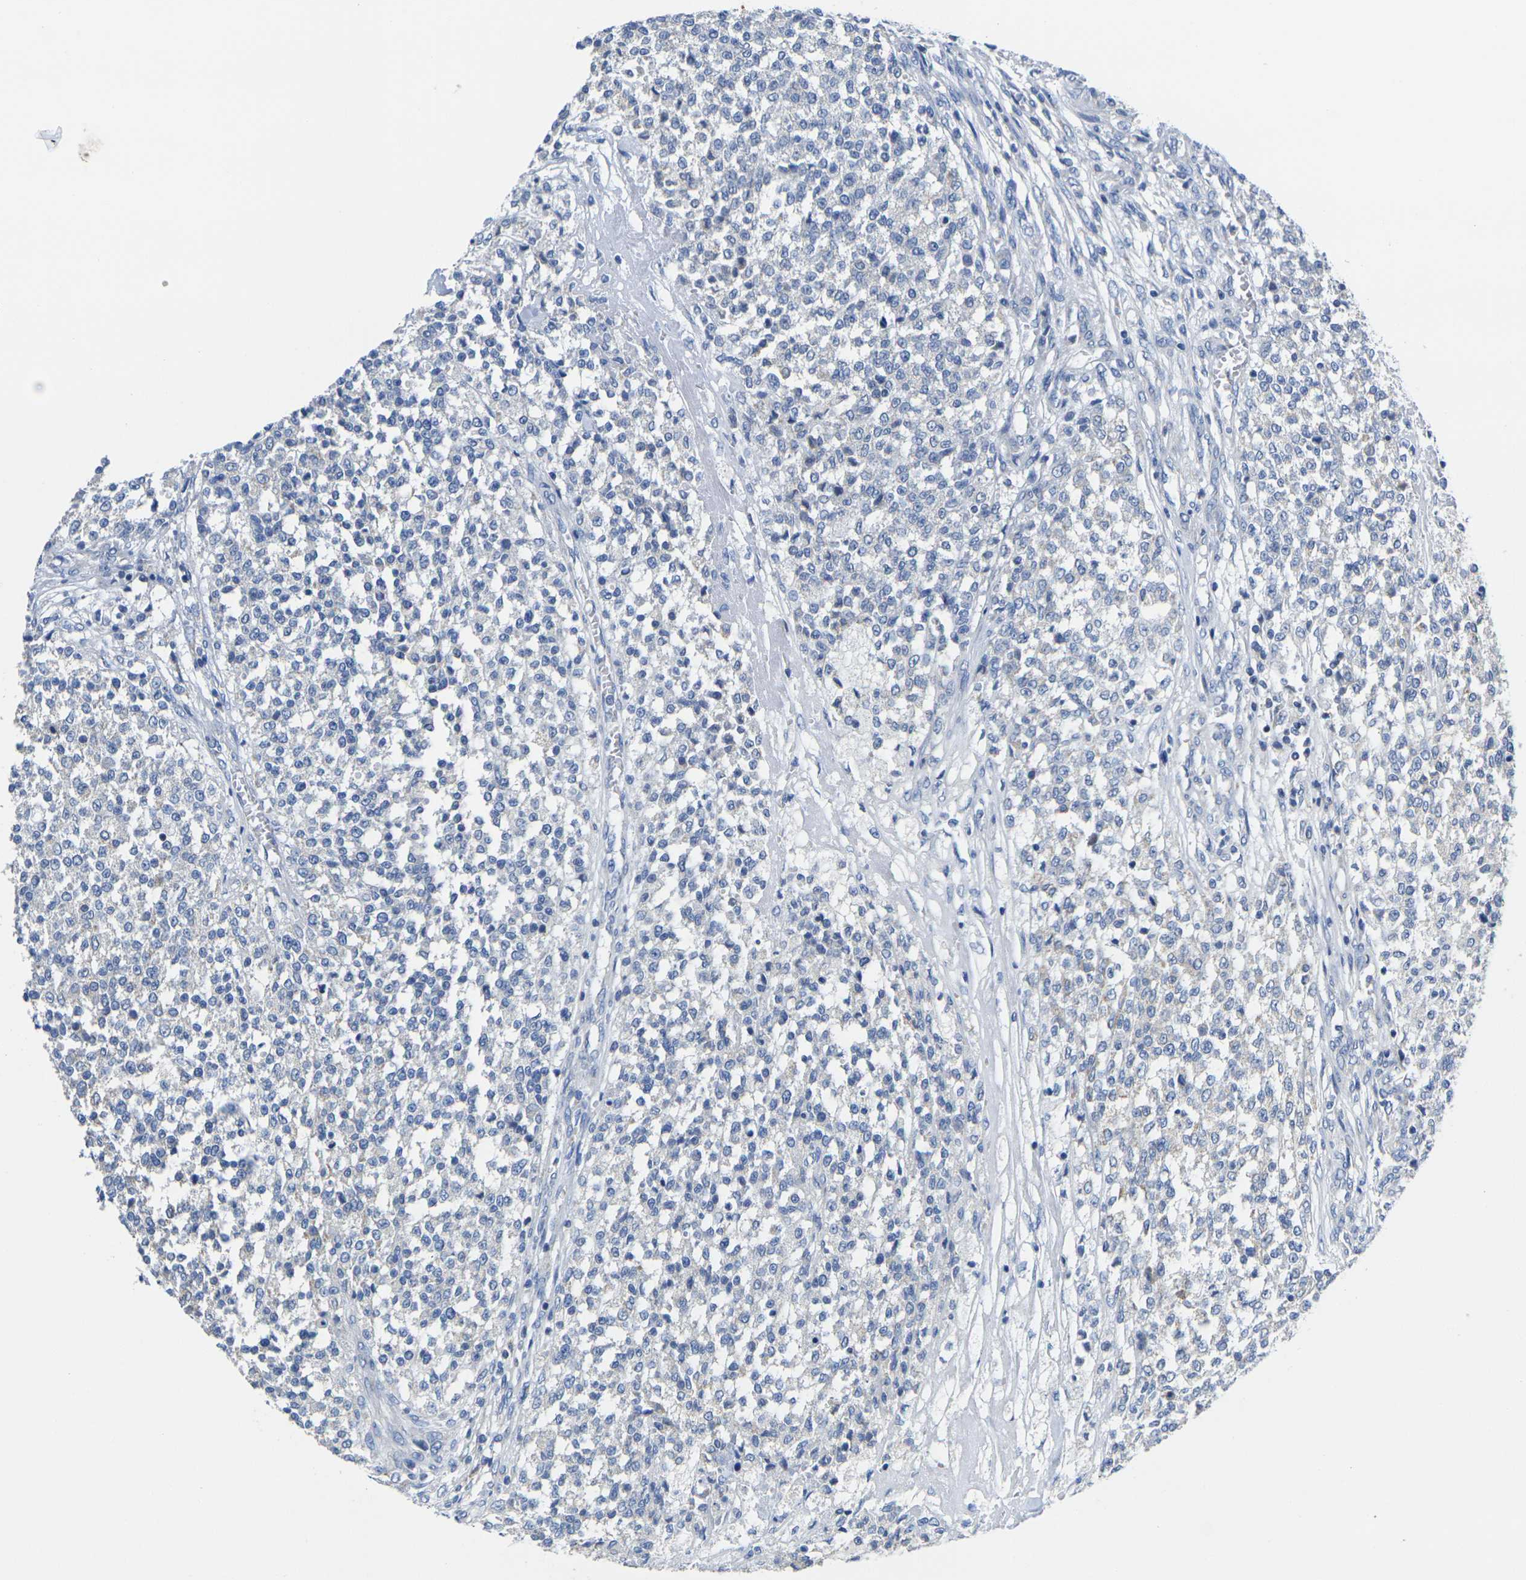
{"staining": {"intensity": "negative", "quantity": "none", "location": "none"}, "tissue": "testis cancer", "cell_type": "Tumor cells", "image_type": "cancer", "snomed": [{"axis": "morphology", "description": "Seminoma, NOS"}, {"axis": "topography", "description": "Testis"}], "caption": "Testis cancer (seminoma) was stained to show a protein in brown. There is no significant expression in tumor cells.", "gene": "TMEM204", "patient": {"sex": "male", "age": 59}}